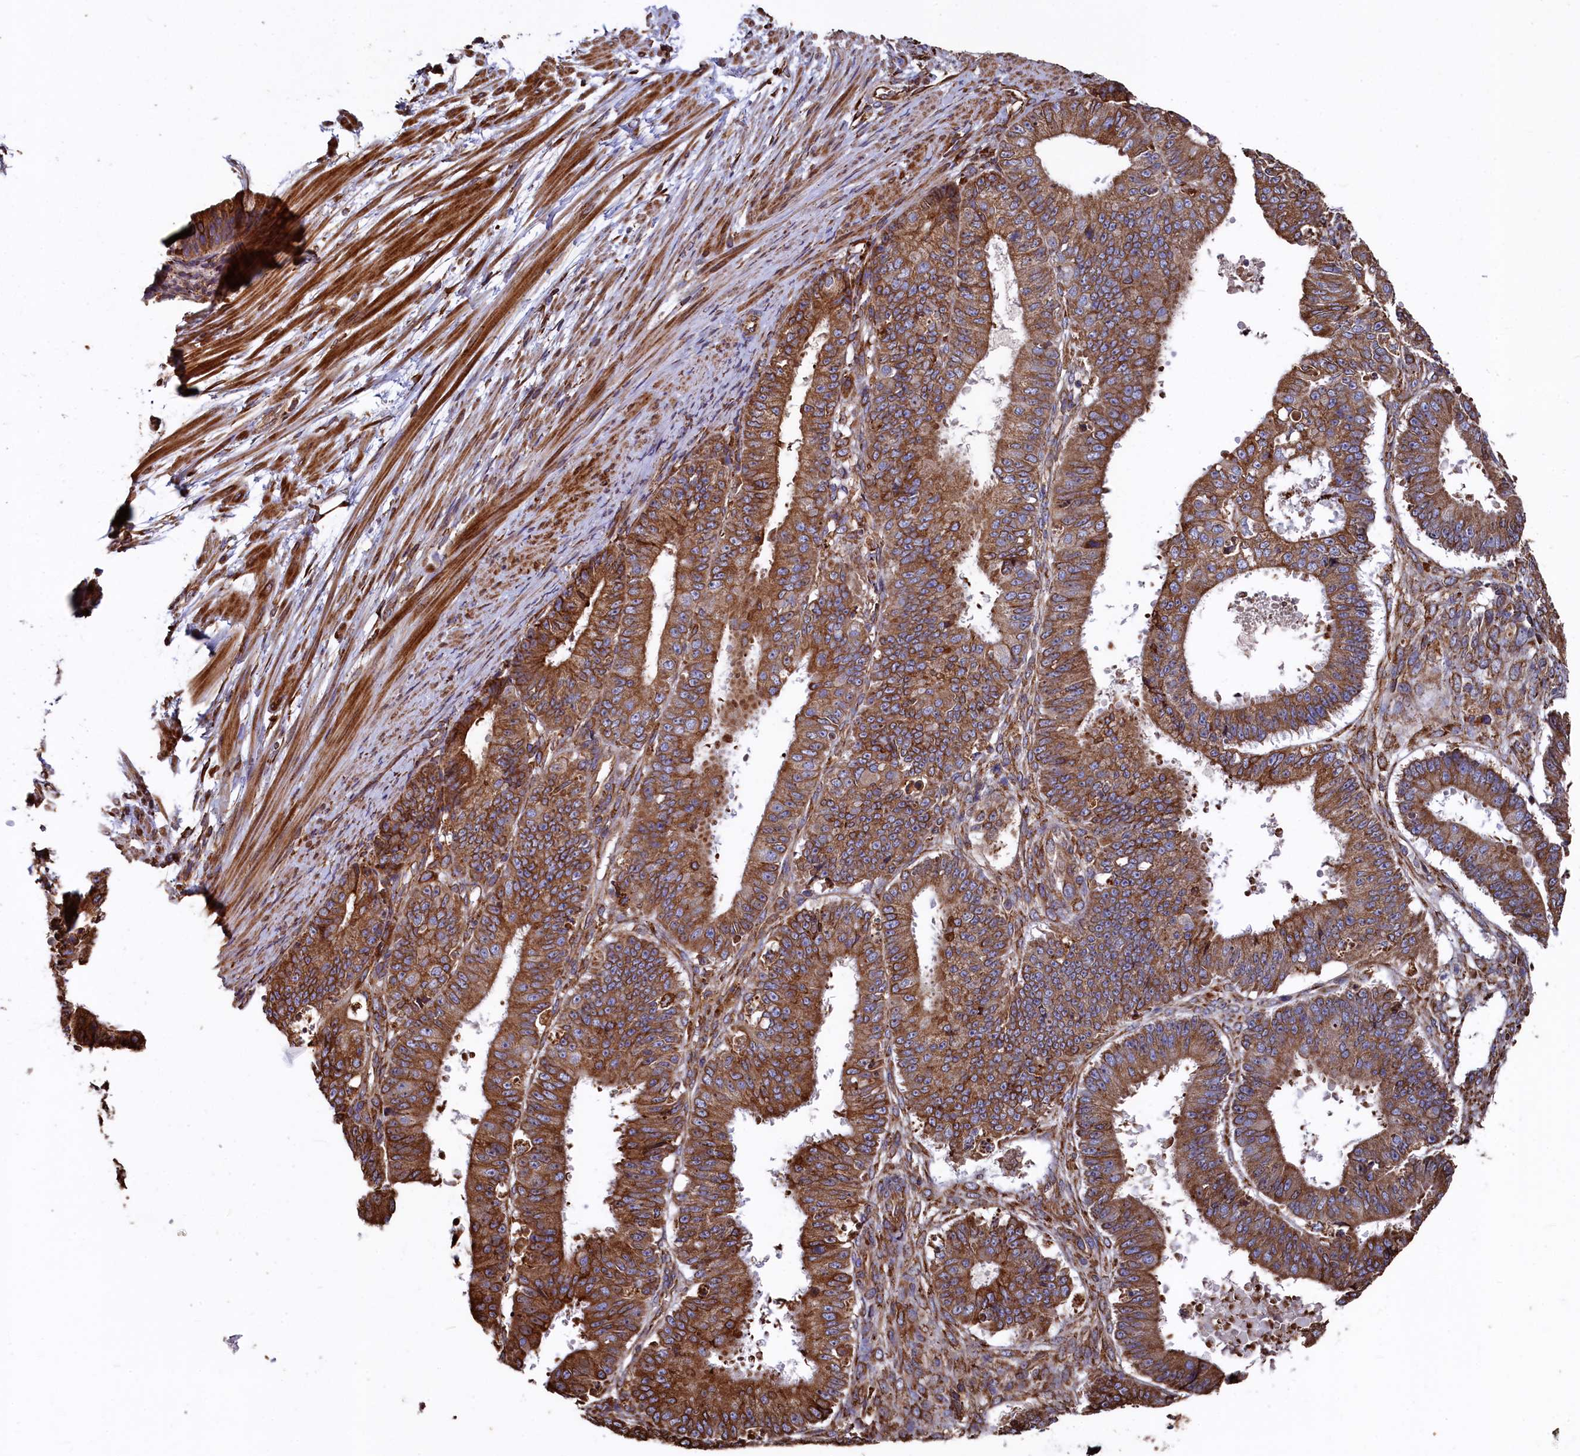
{"staining": {"intensity": "strong", "quantity": ">75%", "location": "cytoplasmic/membranous"}, "tissue": "ovarian cancer", "cell_type": "Tumor cells", "image_type": "cancer", "snomed": [{"axis": "morphology", "description": "Carcinoma, endometroid"}, {"axis": "topography", "description": "Appendix"}, {"axis": "topography", "description": "Ovary"}], "caption": "Ovarian cancer tissue shows strong cytoplasmic/membranous staining in approximately >75% of tumor cells, visualized by immunohistochemistry.", "gene": "NEURL1B", "patient": {"sex": "female", "age": 42}}